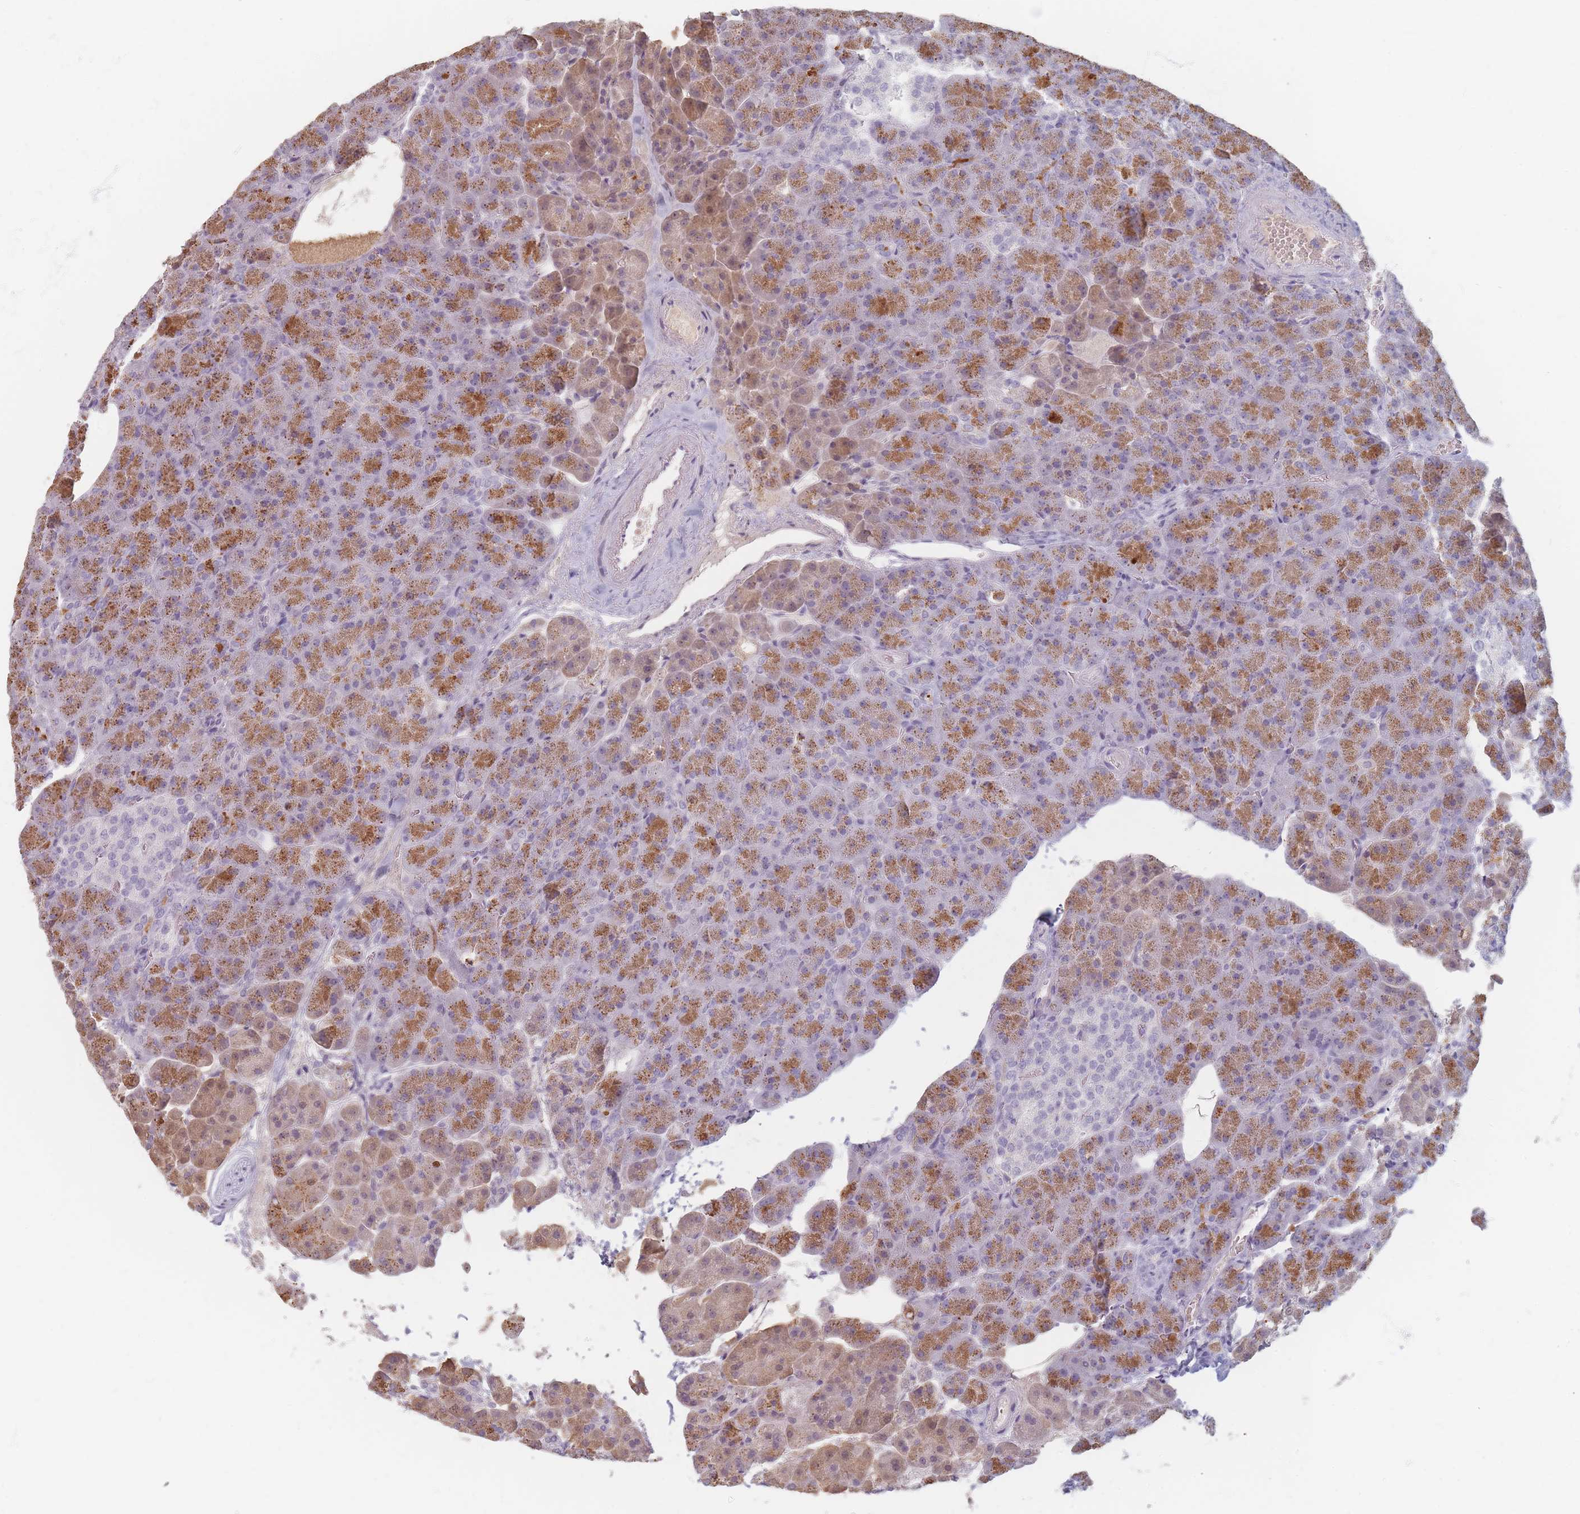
{"staining": {"intensity": "strong", "quantity": ">75%", "location": "cytoplasmic/membranous"}, "tissue": "pancreas", "cell_type": "Exocrine glandular cells", "image_type": "normal", "snomed": [{"axis": "morphology", "description": "Normal tissue, NOS"}, {"axis": "topography", "description": "Pancreas"}], "caption": "Immunohistochemical staining of benign human pancreas displays >75% levels of strong cytoplasmic/membranous protein staining in about >75% of exocrine glandular cells. Immunohistochemistry (ihc) stains the protein of interest in brown and the nuclei are stained blue.", "gene": "HELZ2", "patient": {"sex": "female", "age": 74}}